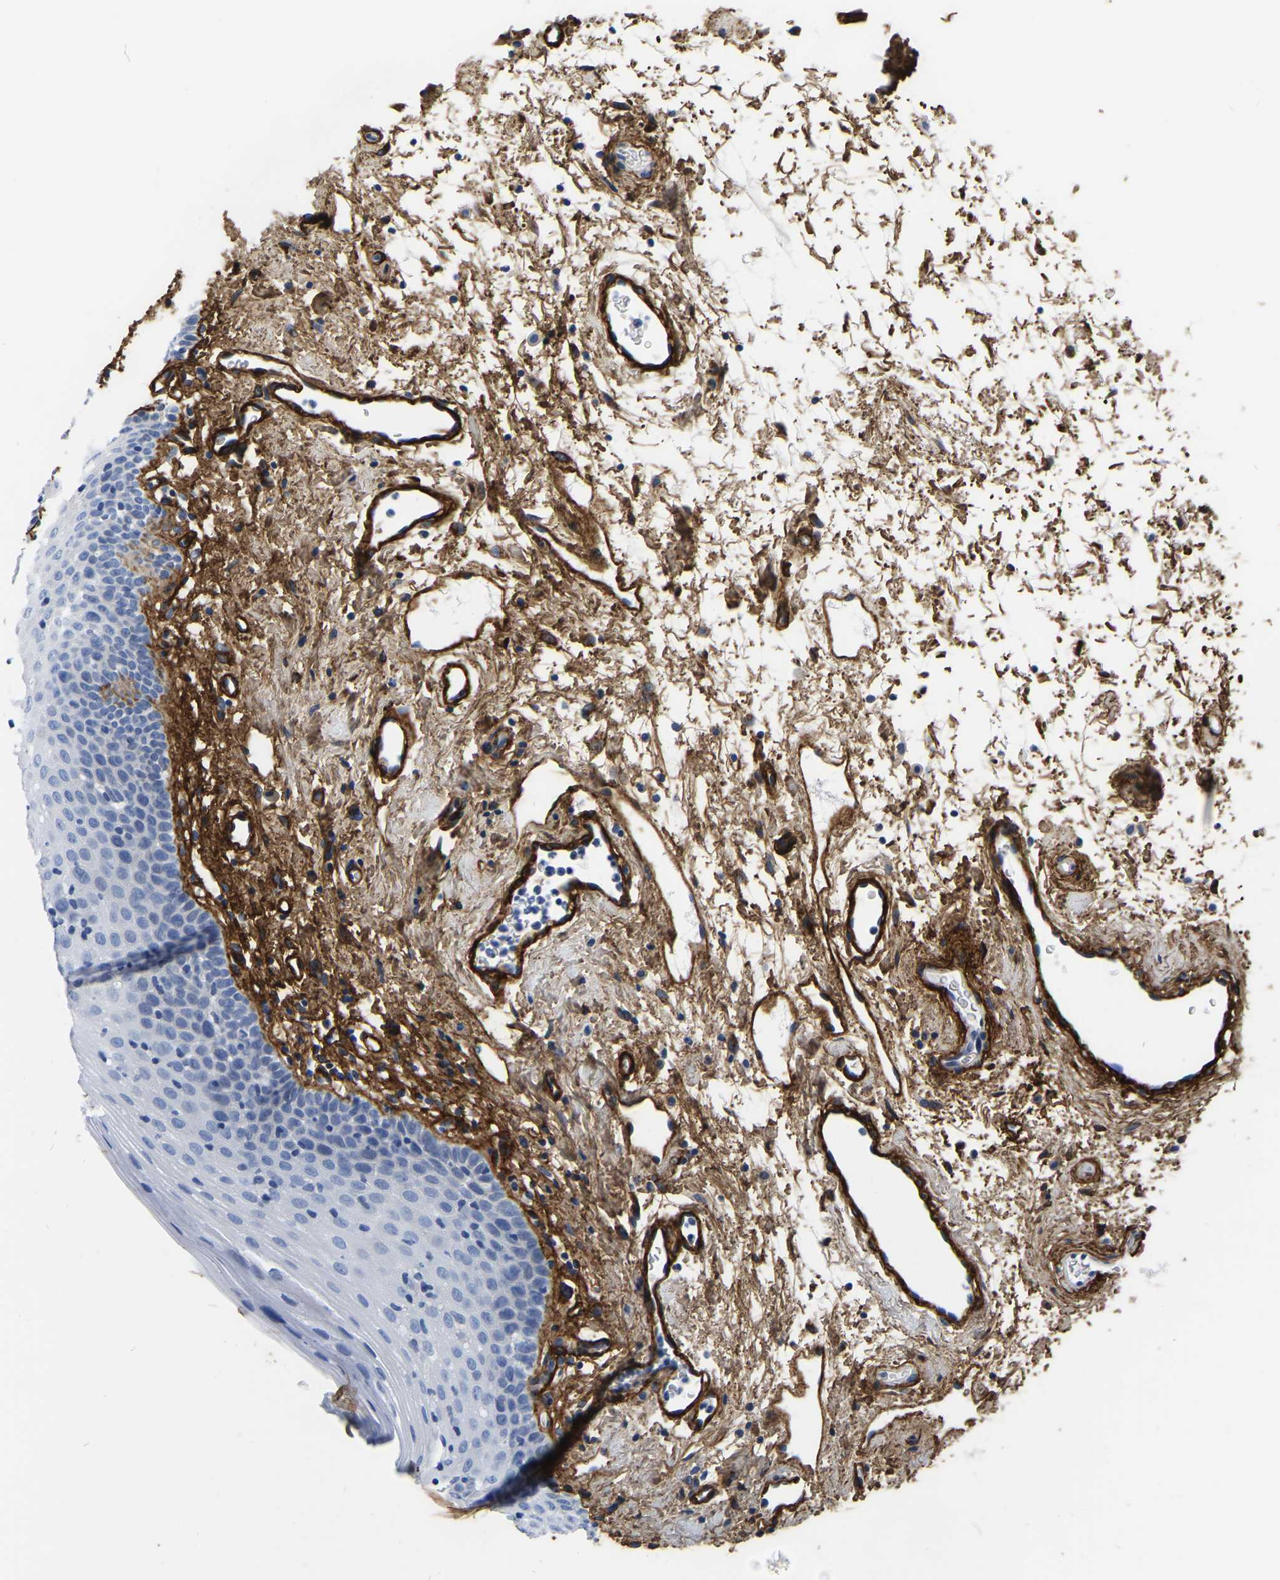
{"staining": {"intensity": "negative", "quantity": "none", "location": "none"}, "tissue": "oral mucosa", "cell_type": "Squamous epithelial cells", "image_type": "normal", "snomed": [{"axis": "morphology", "description": "Normal tissue, NOS"}, {"axis": "topography", "description": "Oral tissue"}], "caption": "Micrograph shows no protein staining in squamous epithelial cells of normal oral mucosa. The staining was performed using DAB to visualize the protein expression in brown, while the nuclei were stained in blue with hematoxylin (Magnification: 20x).", "gene": "COL6A1", "patient": {"sex": "male", "age": 66}}